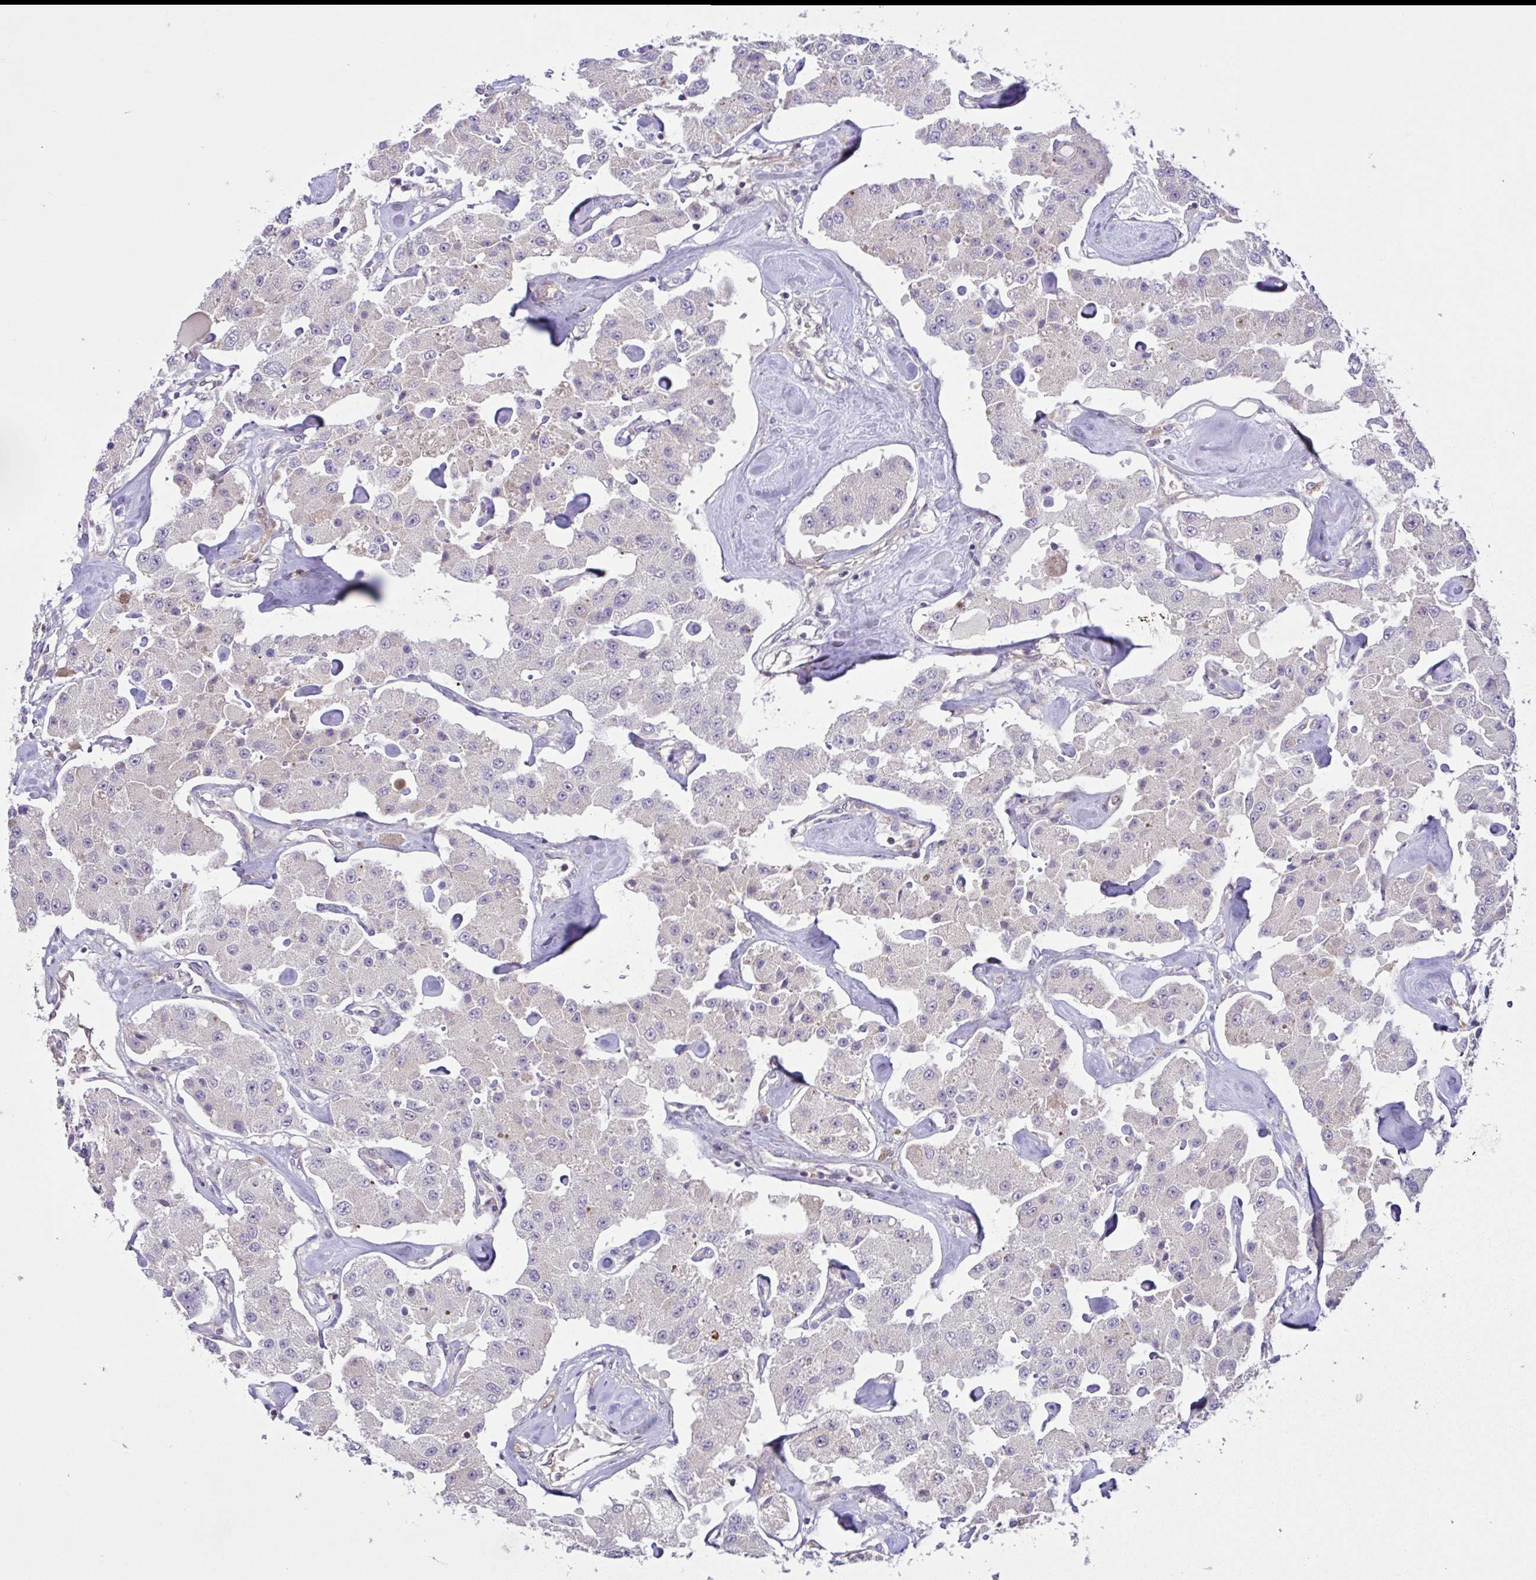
{"staining": {"intensity": "negative", "quantity": "none", "location": "none"}, "tissue": "carcinoid", "cell_type": "Tumor cells", "image_type": "cancer", "snomed": [{"axis": "morphology", "description": "Carcinoid, malignant, NOS"}, {"axis": "topography", "description": "Pancreas"}], "caption": "Histopathology image shows no significant protein staining in tumor cells of carcinoid.", "gene": "NTPCR", "patient": {"sex": "male", "age": 41}}